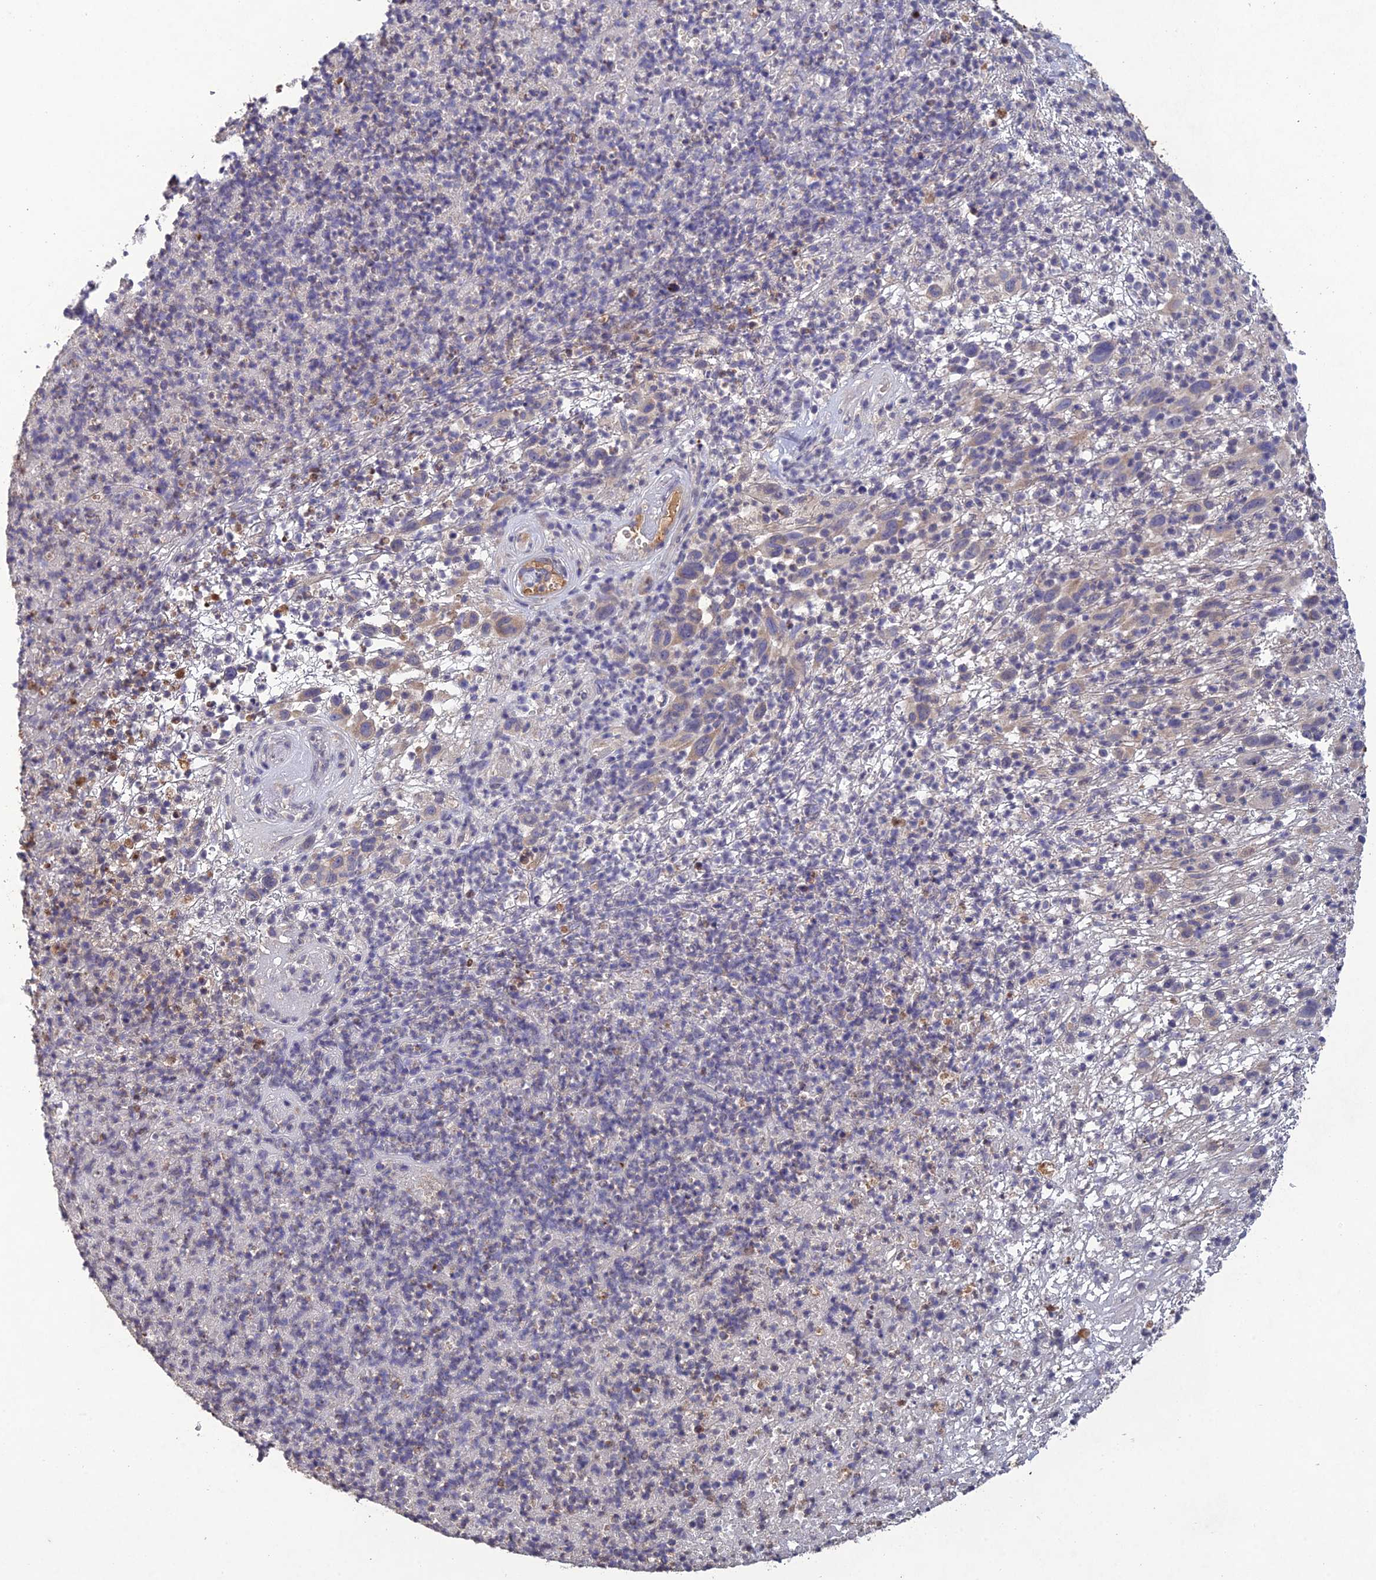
{"staining": {"intensity": "weak", "quantity": "<25%", "location": "cytoplasmic/membranous"}, "tissue": "melanoma", "cell_type": "Tumor cells", "image_type": "cancer", "snomed": [{"axis": "morphology", "description": "Malignant melanoma, NOS"}, {"axis": "topography", "description": "Skin"}], "caption": "Micrograph shows no significant protein positivity in tumor cells of melanoma.", "gene": "SLC39A13", "patient": {"sex": "male", "age": 49}}